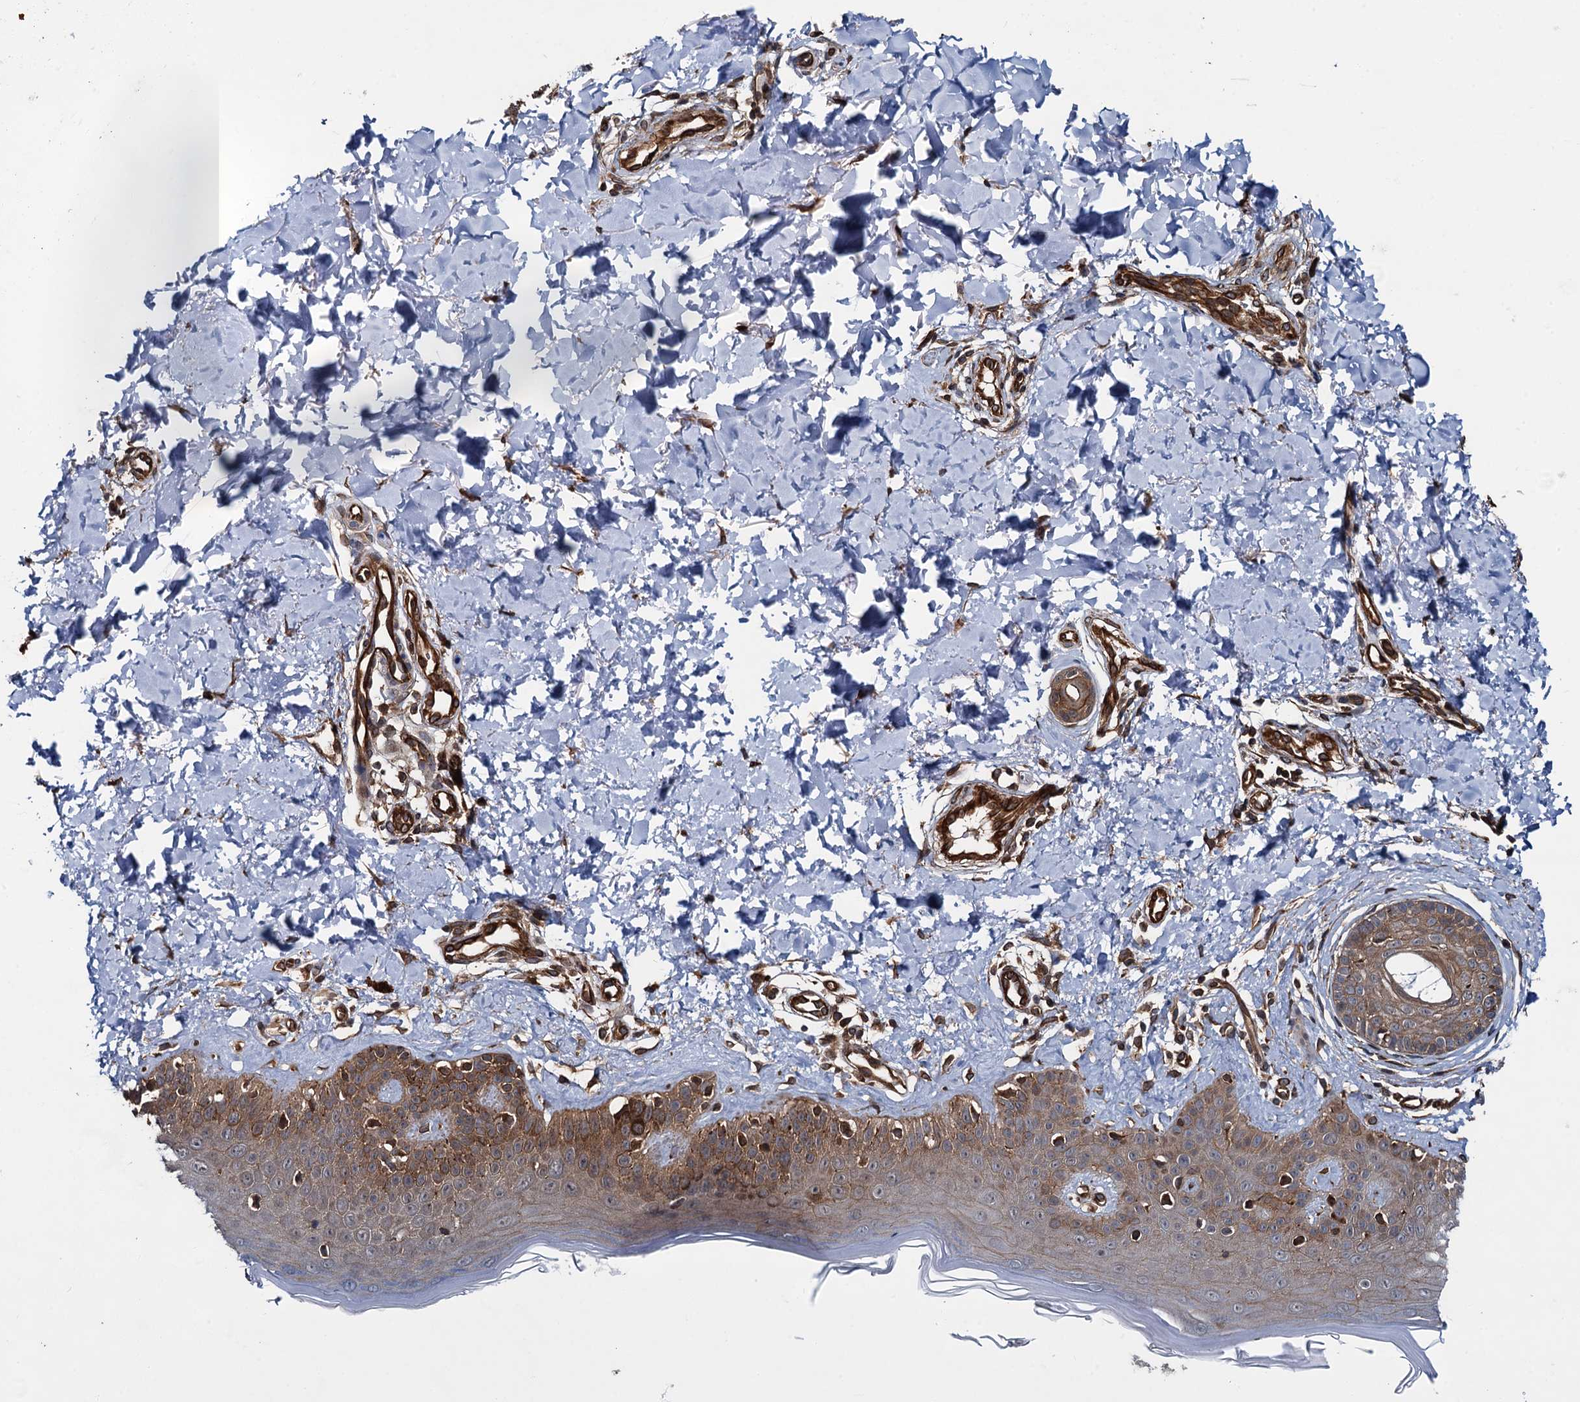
{"staining": {"intensity": "strong", "quantity": ">75%", "location": "cytoplasmic/membranous"}, "tissue": "skin", "cell_type": "Fibroblasts", "image_type": "normal", "snomed": [{"axis": "morphology", "description": "Normal tissue, NOS"}, {"axis": "topography", "description": "Skin"}], "caption": "DAB immunohistochemical staining of benign skin reveals strong cytoplasmic/membranous protein expression in about >75% of fibroblasts.", "gene": "ZFYVE19", "patient": {"sex": "male", "age": 52}}